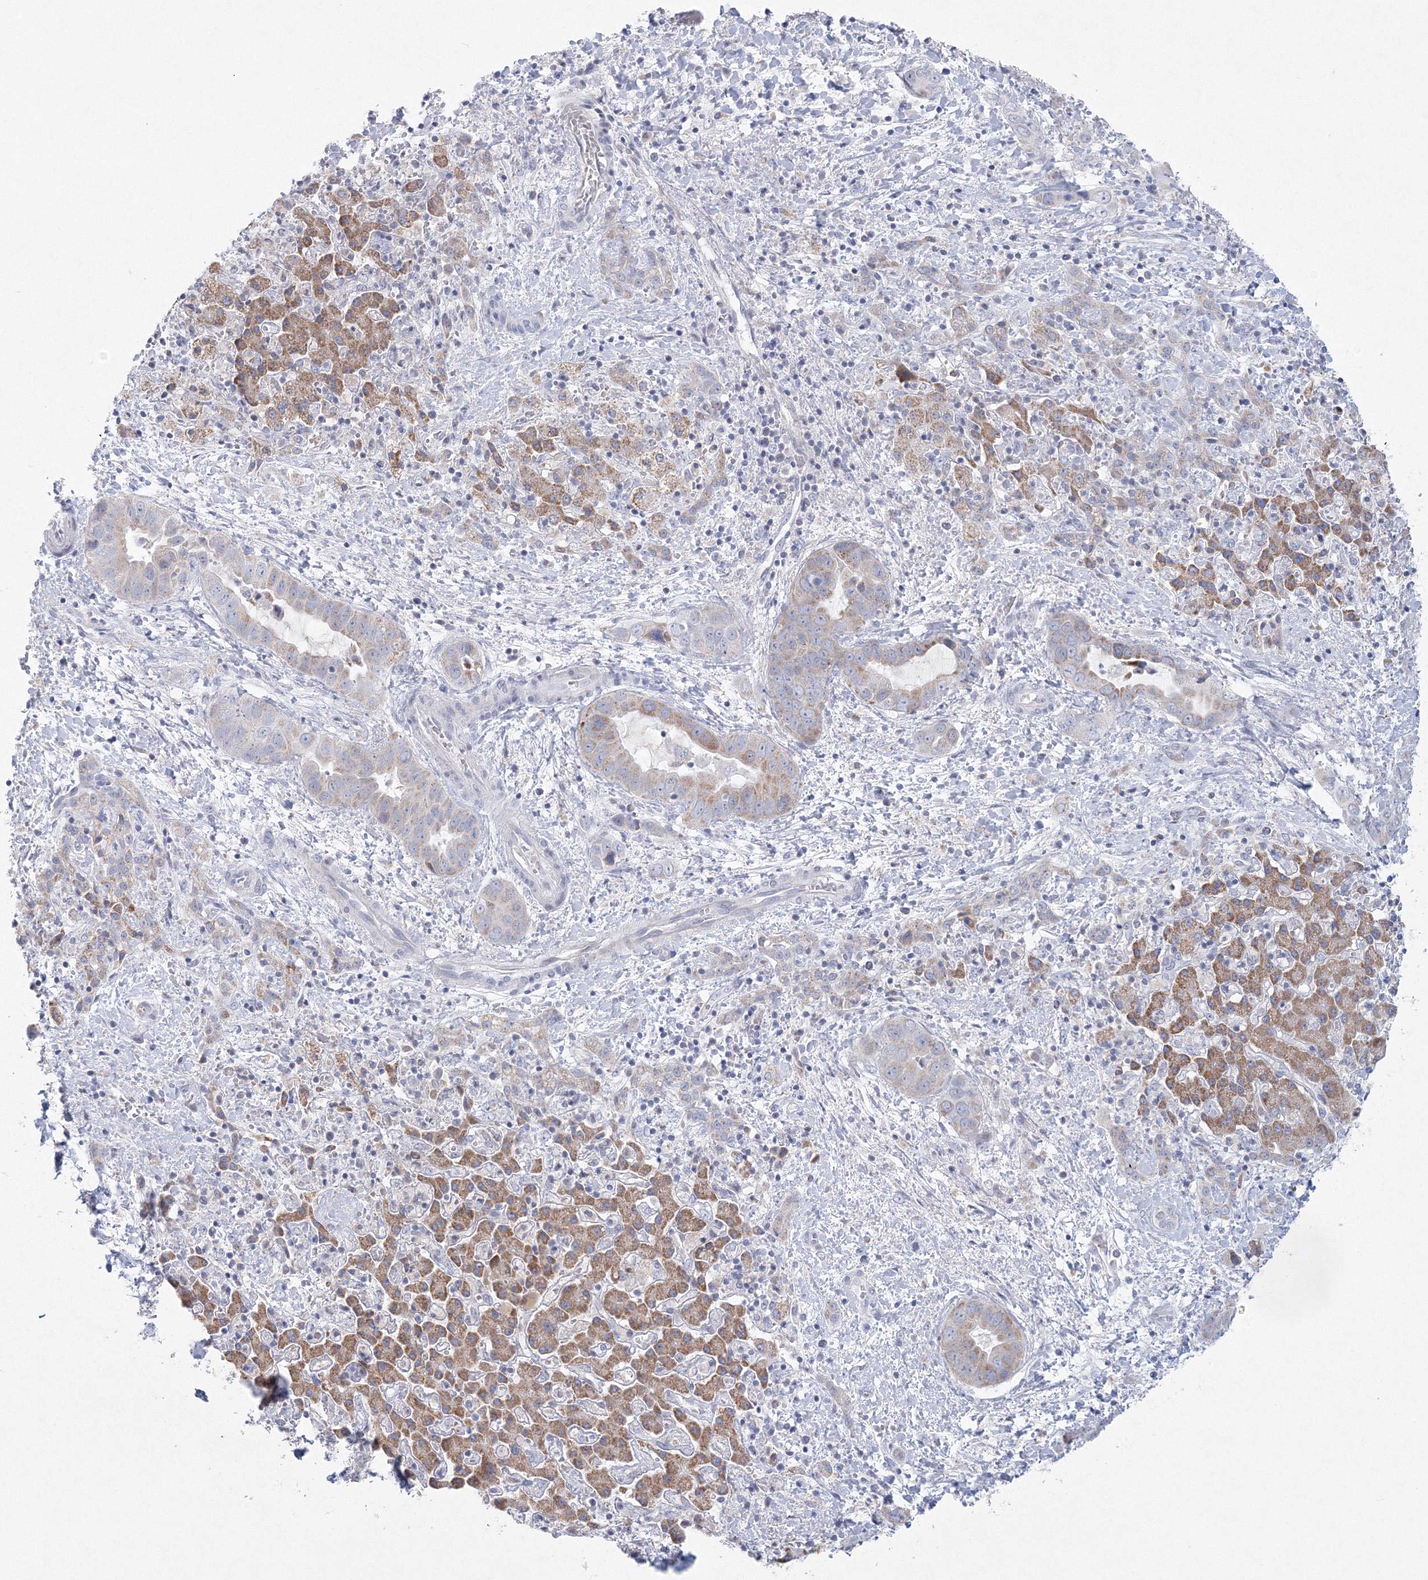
{"staining": {"intensity": "weak", "quantity": "<25%", "location": "cytoplasmic/membranous"}, "tissue": "liver cancer", "cell_type": "Tumor cells", "image_type": "cancer", "snomed": [{"axis": "morphology", "description": "Cholangiocarcinoma"}, {"axis": "topography", "description": "Liver"}], "caption": "This image is of liver cancer stained with IHC to label a protein in brown with the nuclei are counter-stained blue. There is no positivity in tumor cells.", "gene": "NIPAL1", "patient": {"sex": "female", "age": 52}}